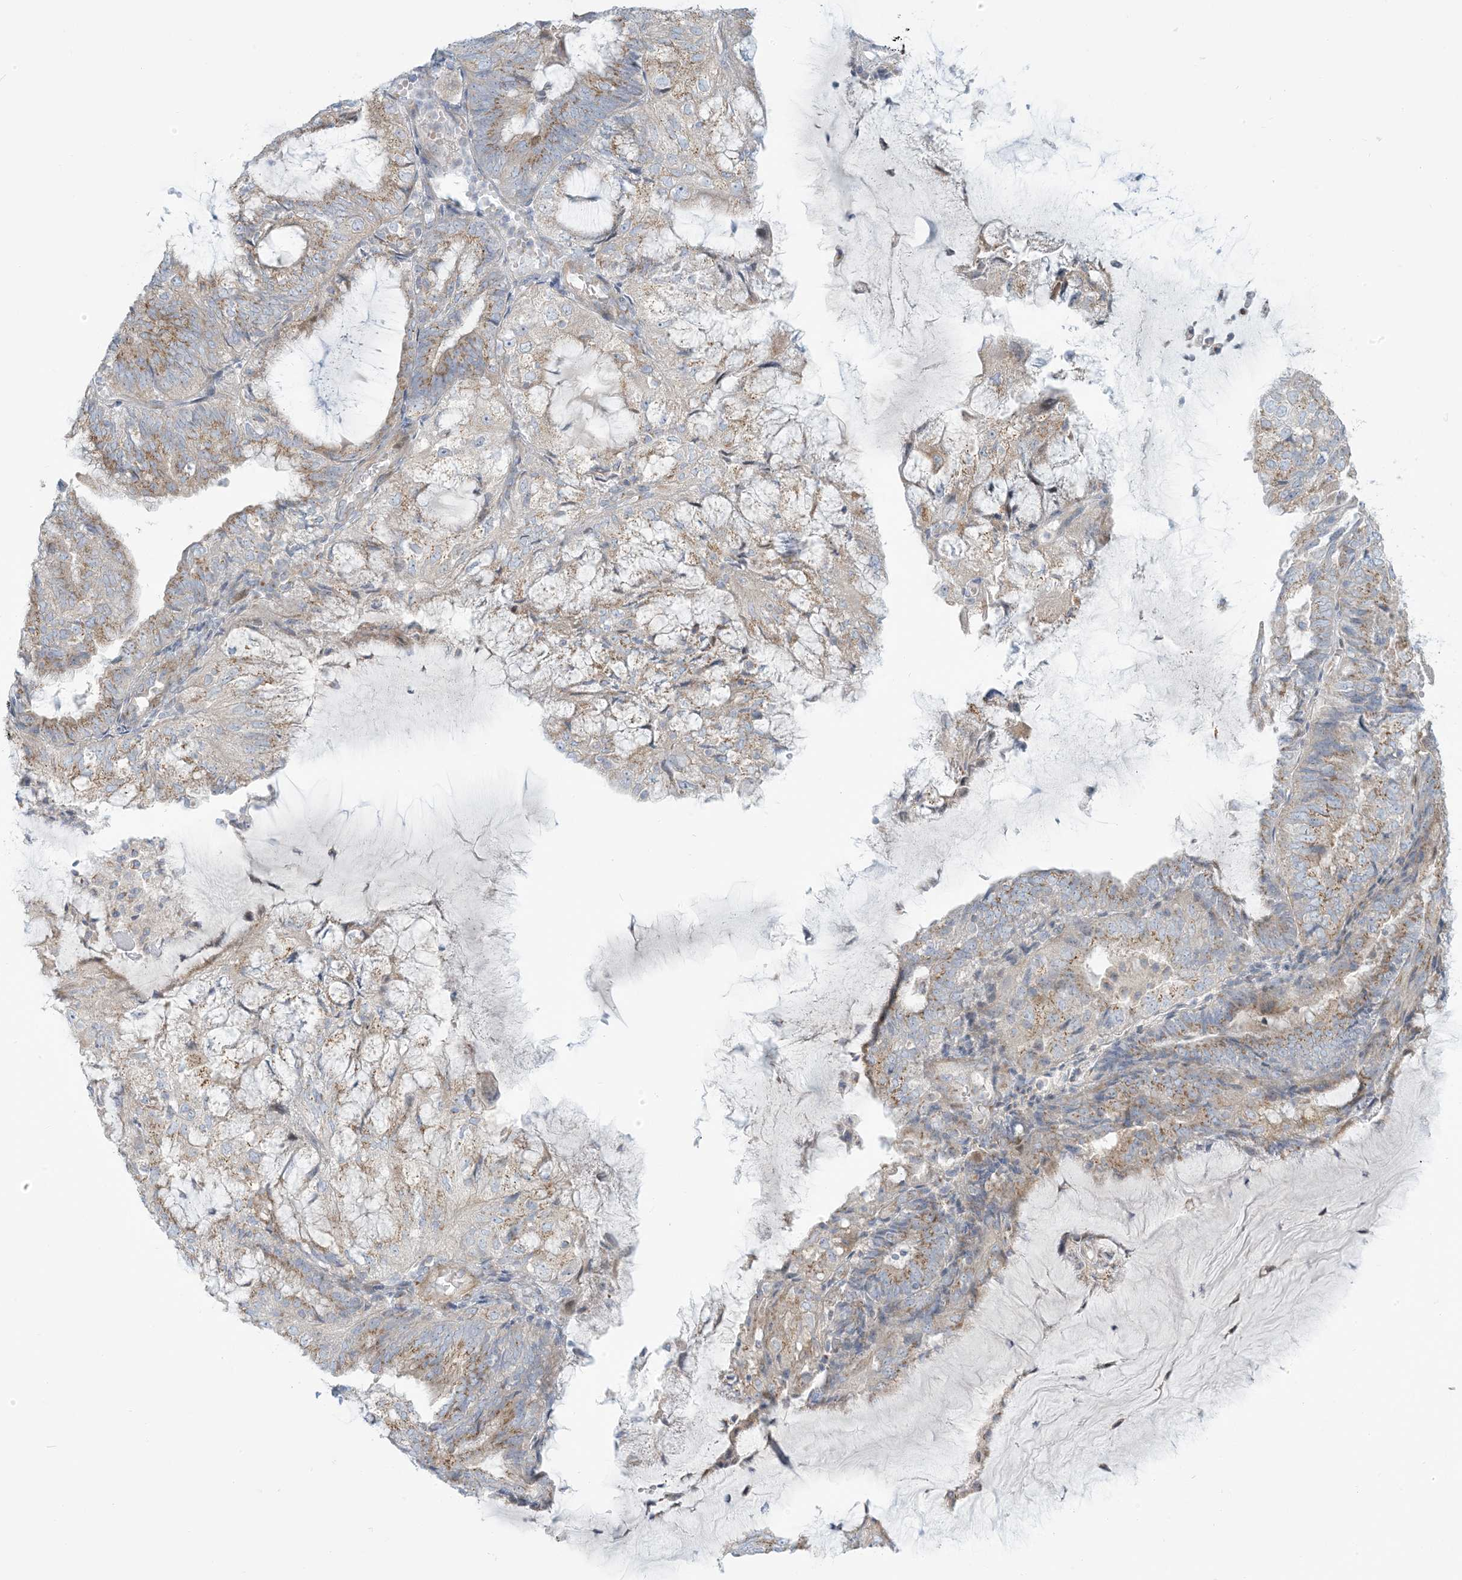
{"staining": {"intensity": "moderate", "quantity": ">75%", "location": "cytoplasmic/membranous"}, "tissue": "endometrial cancer", "cell_type": "Tumor cells", "image_type": "cancer", "snomed": [{"axis": "morphology", "description": "Adenocarcinoma, NOS"}, {"axis": "topography", "description": "Endometrium"}], "caption": "Approximately >75% of tumor cells in adenocarcinoma (endometrial) reveal moderate cytoplasmic/membranous protein positivity as visualized by brown immunohistochemical staining.", "gene": "AFTPH", "patient": {"sex": "female", "age": 81}}